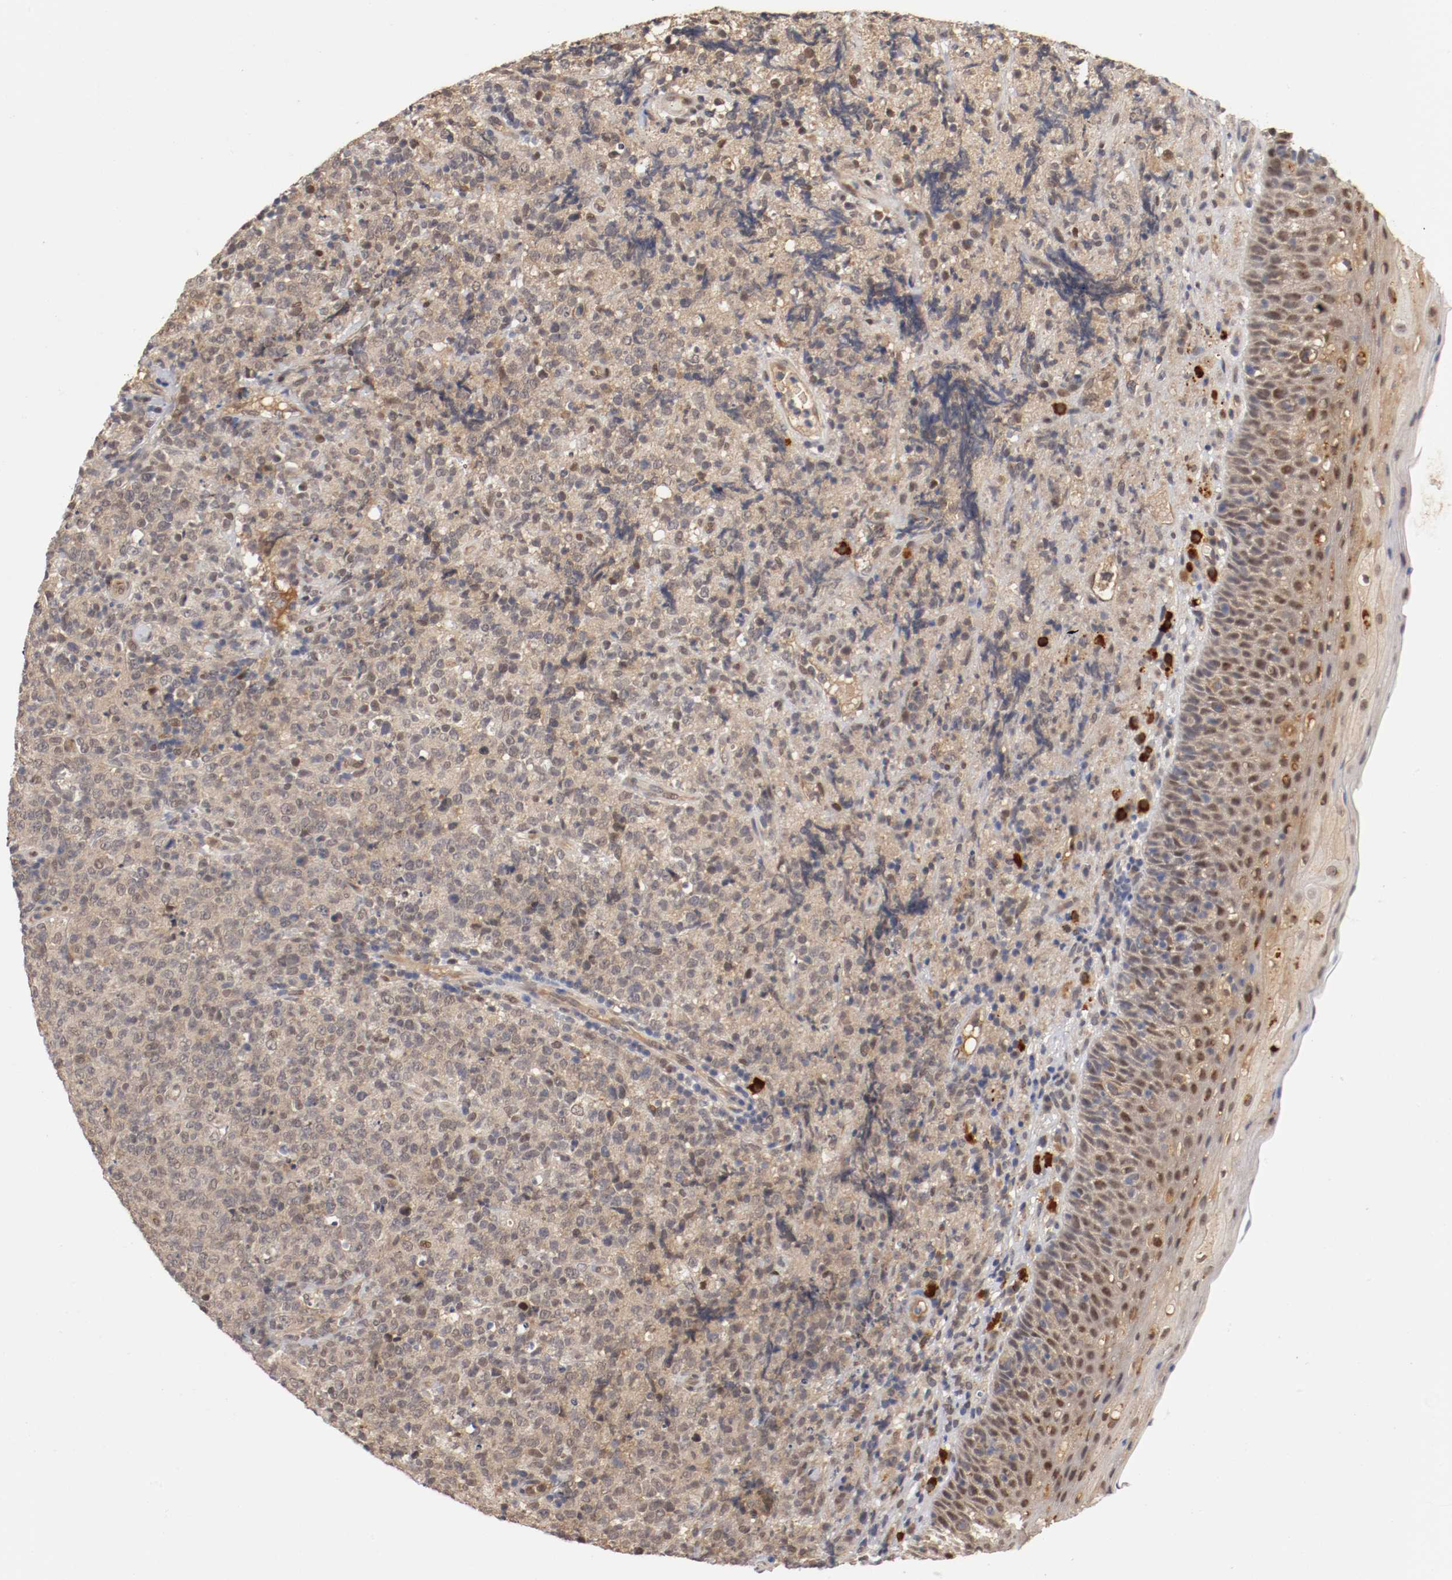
{"staining": {"intensity": "weak", "quantity": "25%-75%", "location": "cytoplasmic/membranous,nuclear"}, "tissue": "lymphoma", "cell_type": "Tumor cells", "image_type": "cancer", "snomed": [{"axis": "morphology", "description": "Malignant lymphoma, non-Hodgkin's type, High grade"}, {"axis": "topography", "description": "Tonsil"}], "caption": "Protein expression analysis of human malignant lymphoma, non-Hodgkin's type (high-grade) reveals weak cytoplasmic/membranous and nuclear expression in approximately 25%-75% of tumor cells. (DAB = brown stain, brightfield microscopy at high magnification).", "gene": "DNMT3B", "patient": {"sex": "female", "age": 36}}